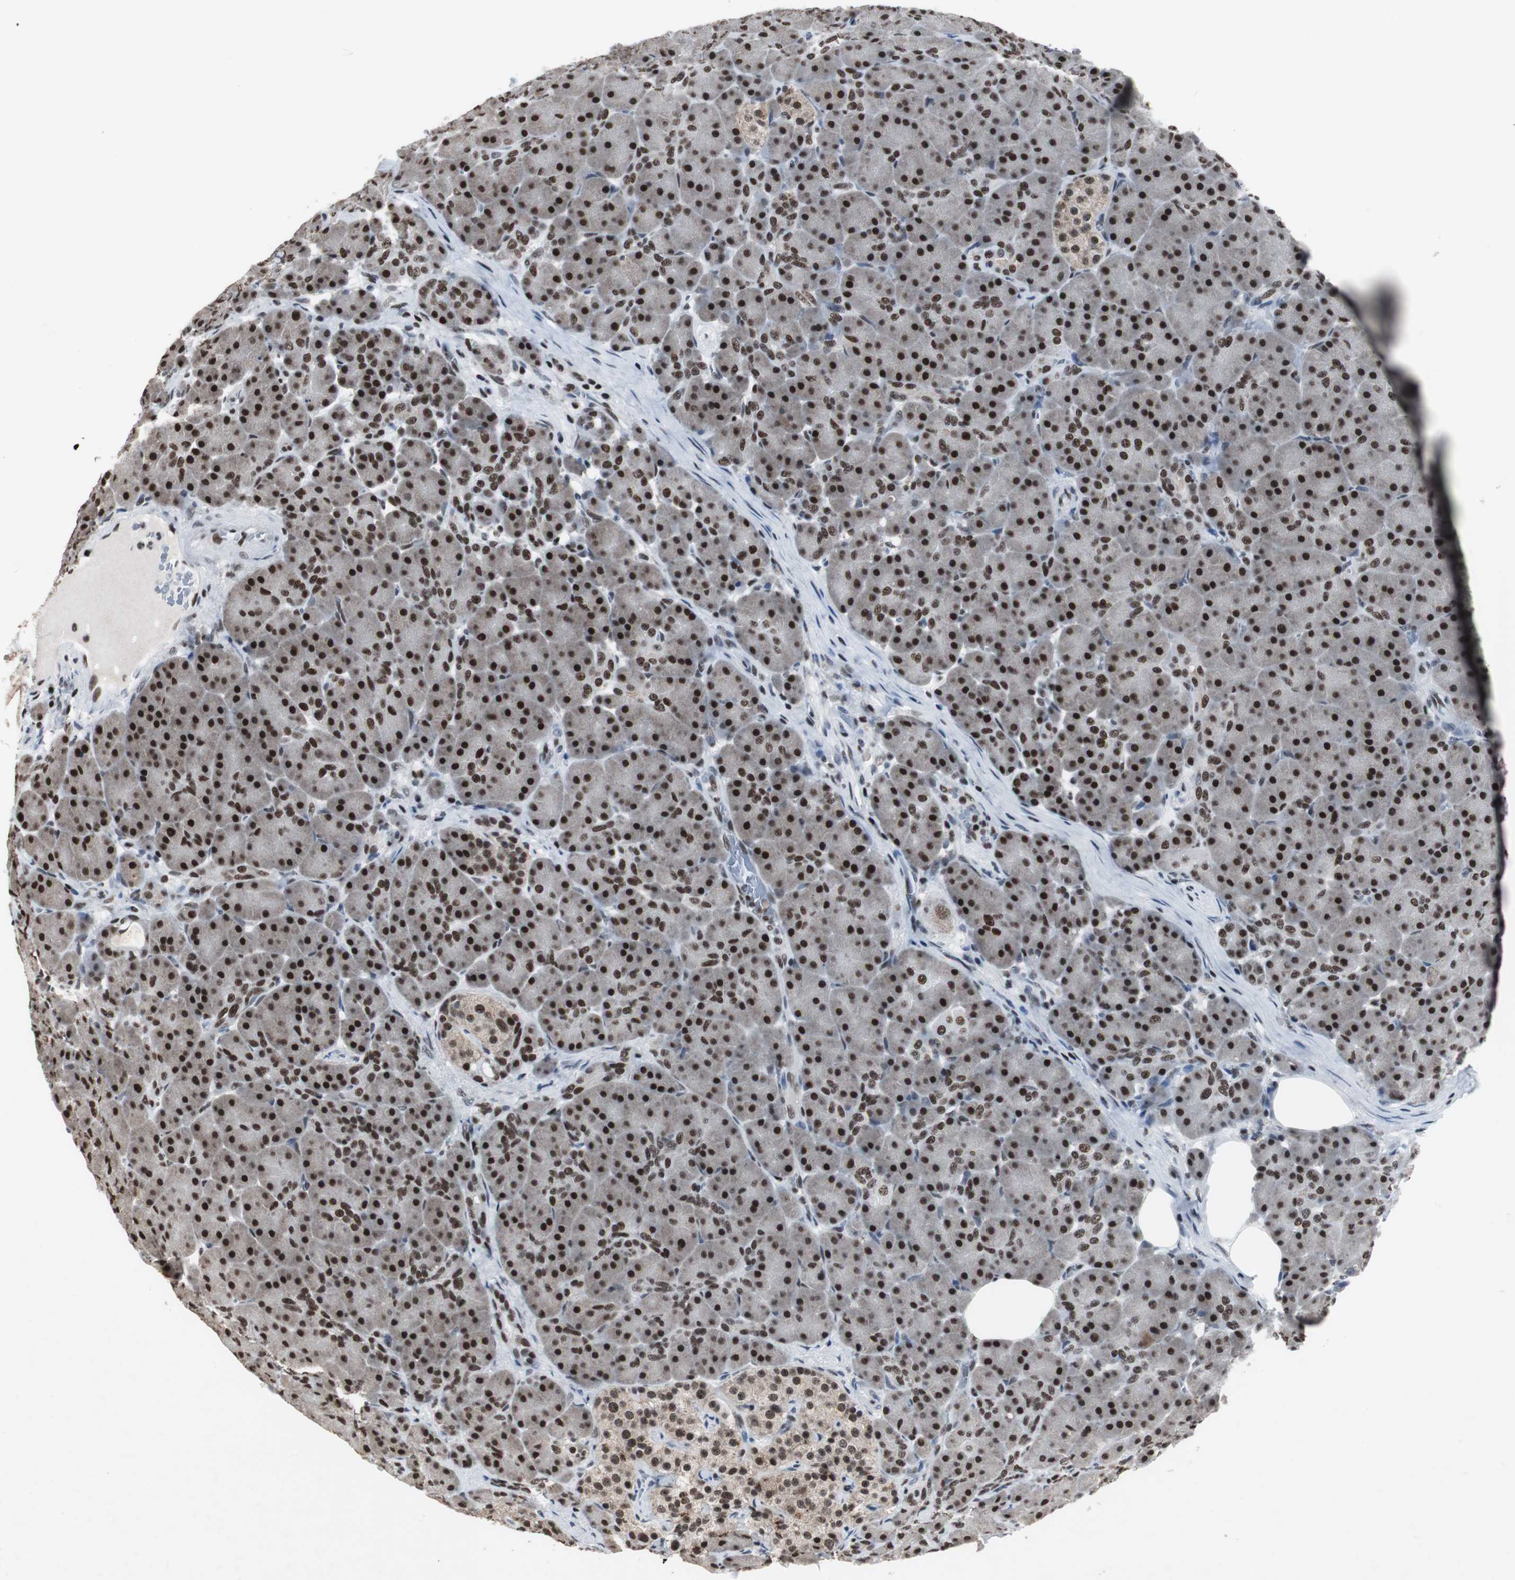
{"staining": {"intensity": "strong", "quantity": ">75%", "location": "nuclear"}, "tissue": "pancreas", "cell_type": "Exocrine glandular cells", "image_type": "normal", "snomed": [{"axis": "morphology", "description": "Normal tissue, NOS"}, {"axis": "topography", "description": "Pancreas"}], "caption": "A high-resolution photomicrograph shows immunohistochemistry staining of unremarkable pancreas, which exhibits strong nuclear positivity in approximately >75% of exocrine glandular cells.", "gene": "RAD9A", "patient": {"sex": "male", "age": 66}}